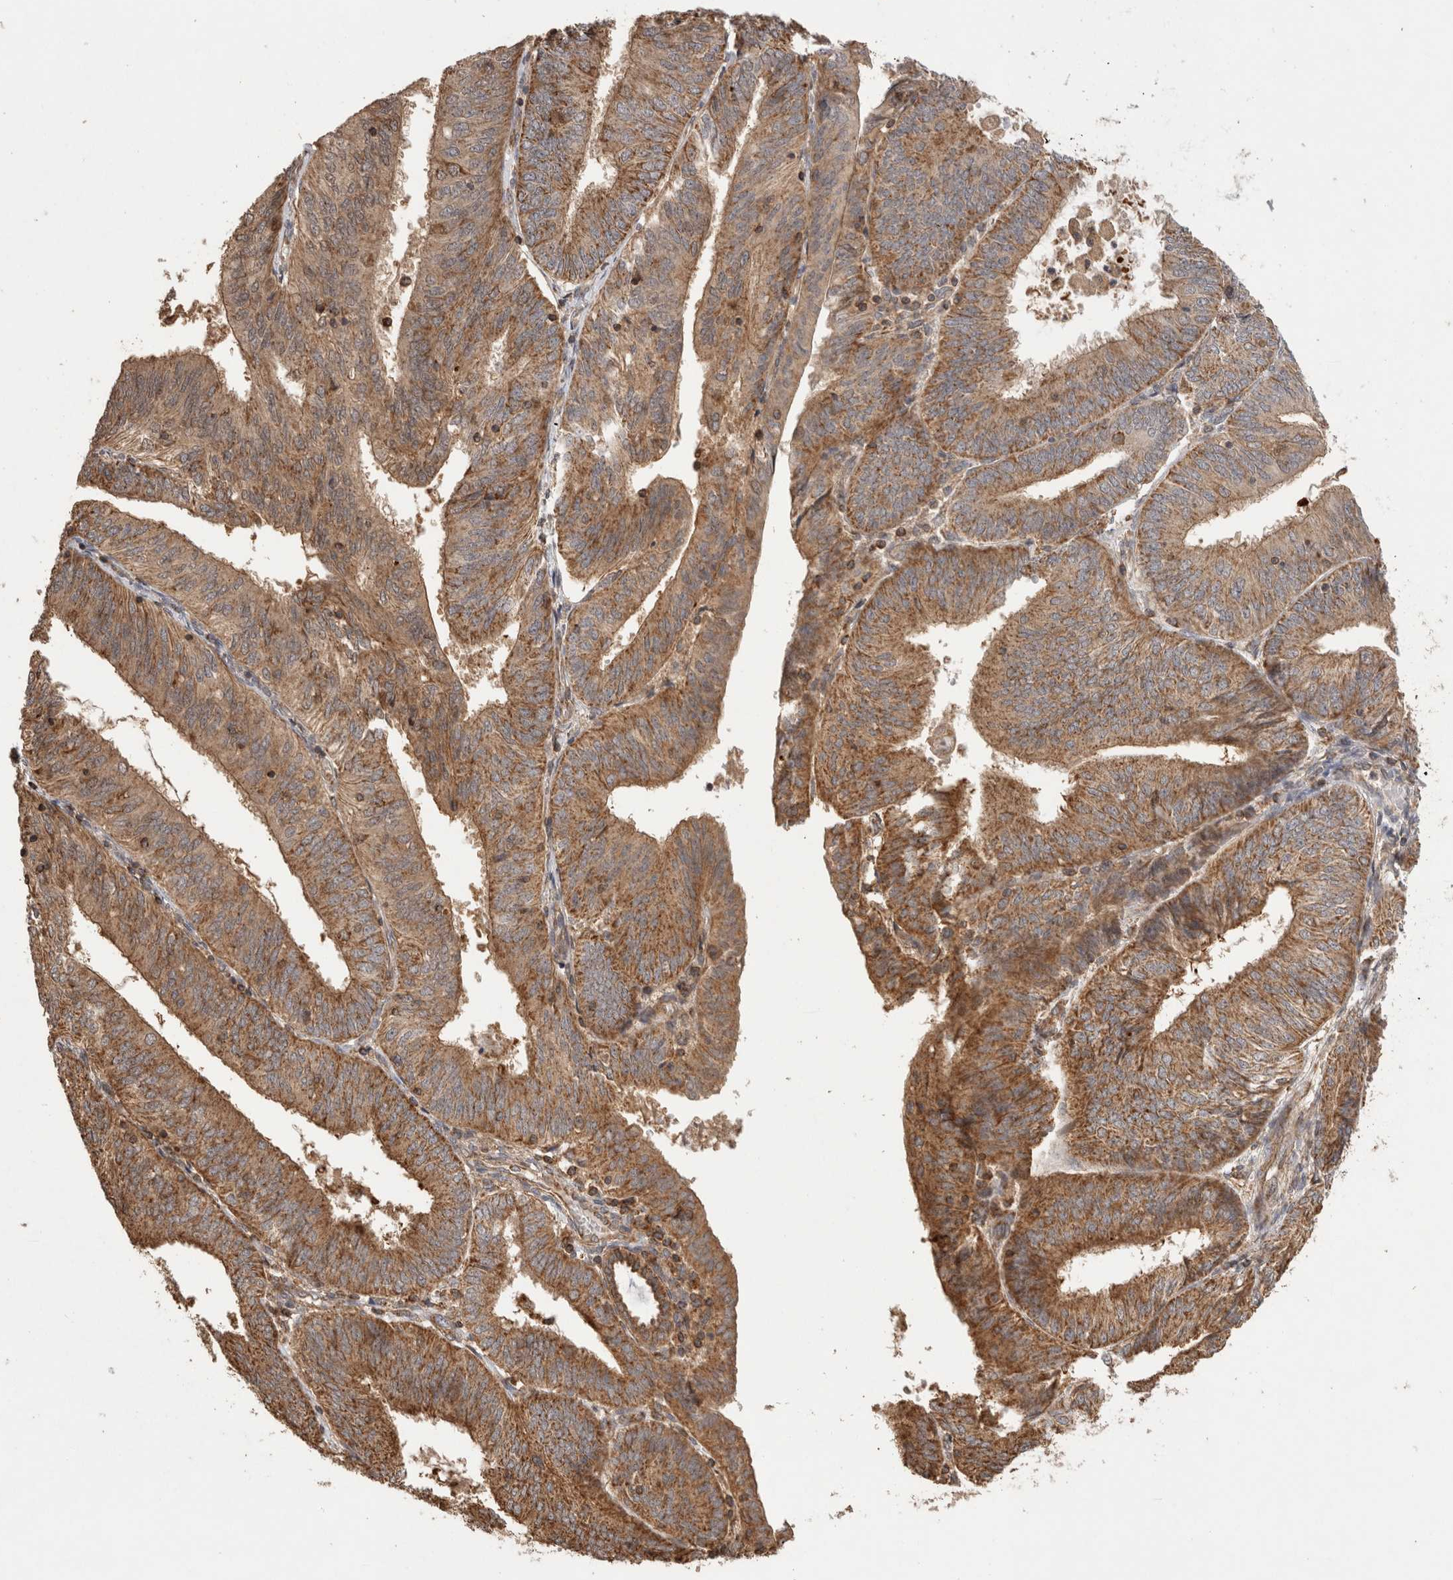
{"staining": {"intensity": "strong", "quantity": ">75%", "location": "cytoplasmic/membranous"}, "tissue": "endometrial cancer", "cell_type": "Tumor cells", "image_type": "cancer", "snomed": [{"axis": "morphology", "description": "Adenocarcinoma, NOS"}, {"axis": "topography", "description": "Endometrium"}], "caption": "Immunohistochemistry photomicrograph of endometrial adenocarcinoma stained for a protein (brown), which shows high levels of strong cytoplasmic/membranous staining in about >75% of tumor cells.", "gene": "IMMP2L", "patient": {"sex": "female", "age": 58}}